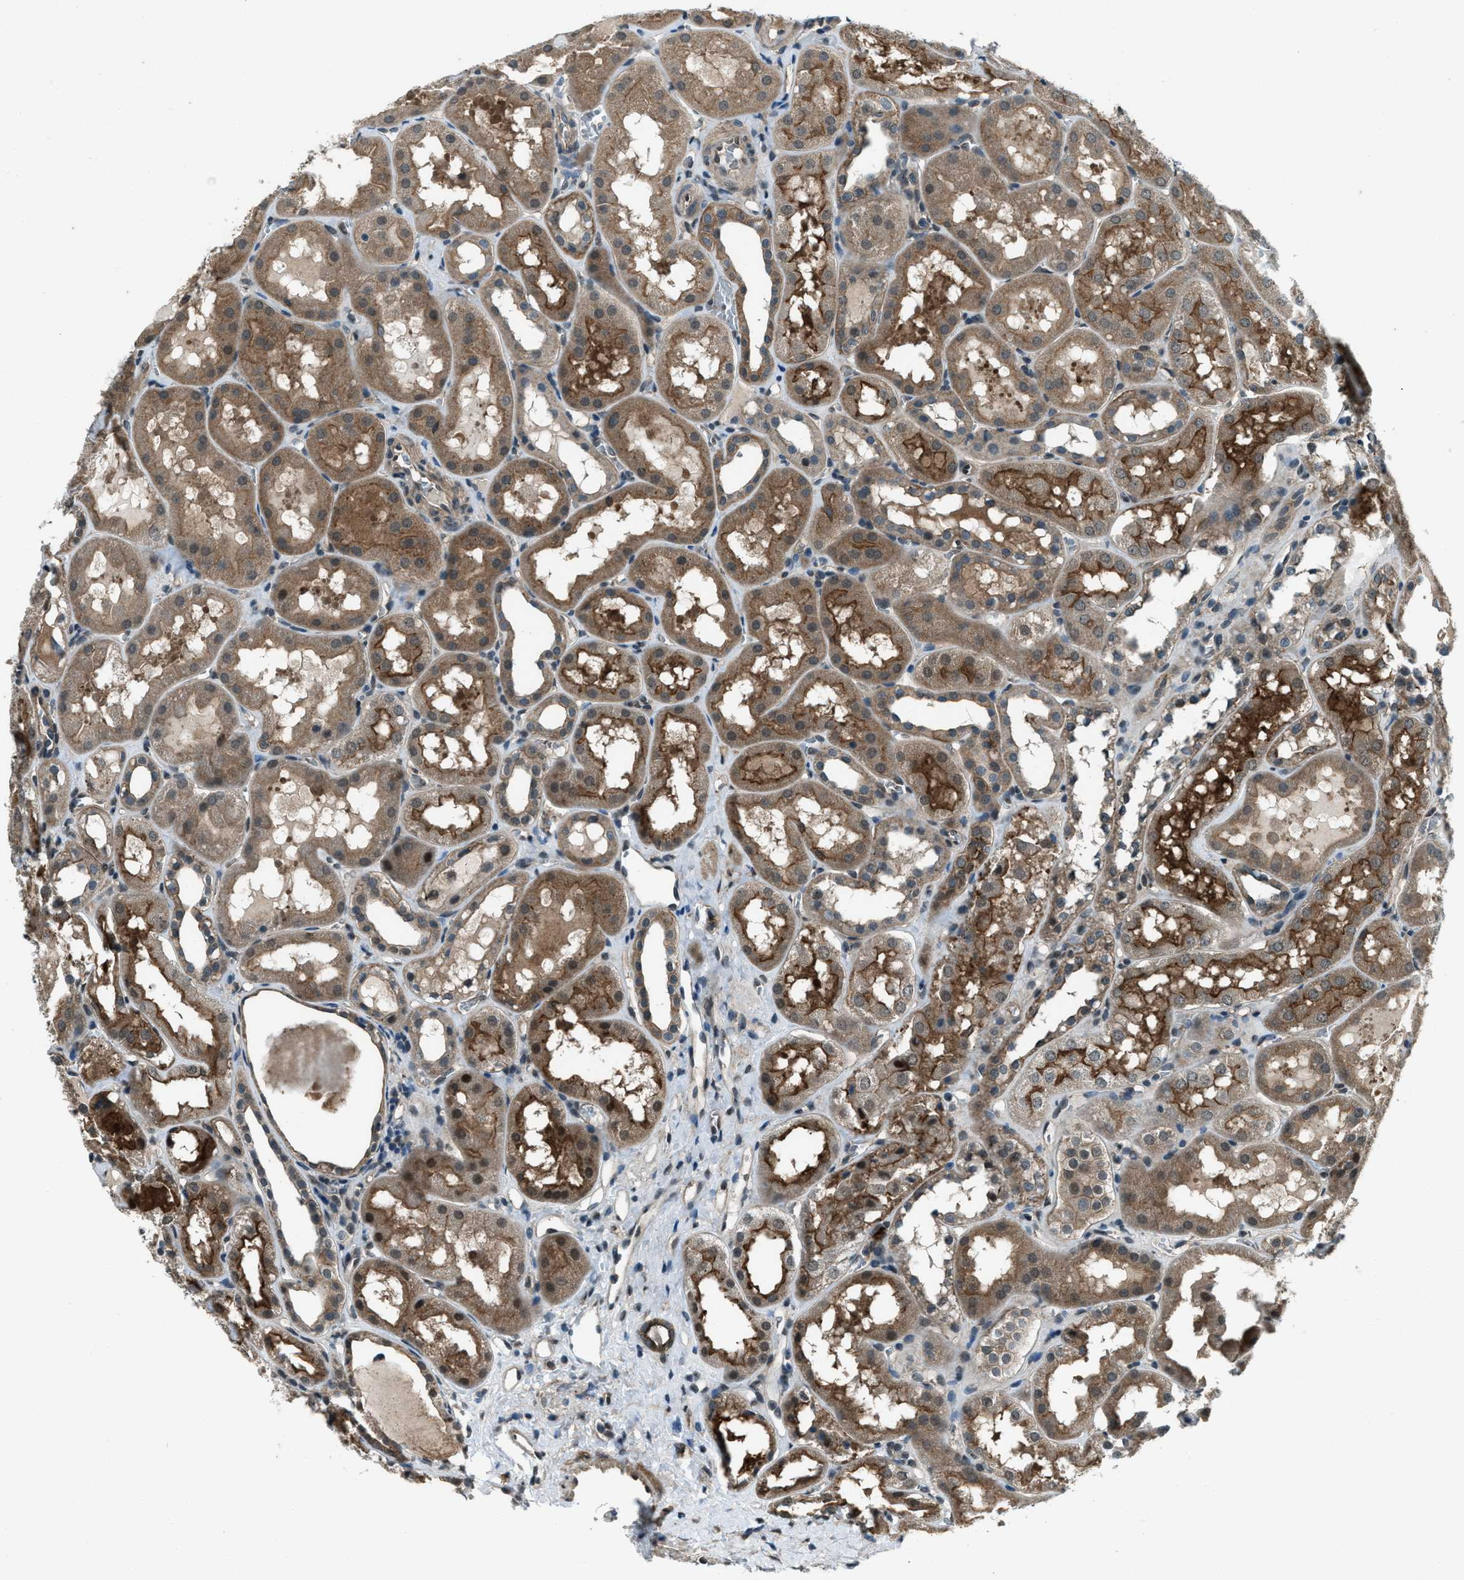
{"staining": {"intensity": "negative", "quantity": "none", "location": "none"}, "tissue": "kidney", "cell_type": "Cells in glomeruli", "image_type": "normal", "snomed": [{"axis": "morphology", "description": "Normal tissue, NOS"}, {"axis": "topography", "description": "Kidney"}, {"axis": "topography", "description": "Urinary bladder"}], "caption": "Immunohistochemistry (IHC) of normal kidney exhibits no expression in cells in glomeruli. The staining is performed using DAB brown chromogen with nuclei counter-stained in using hematoxylin.", "gene": "SVIL", "patient": {"sex": "male", "age": 16}}